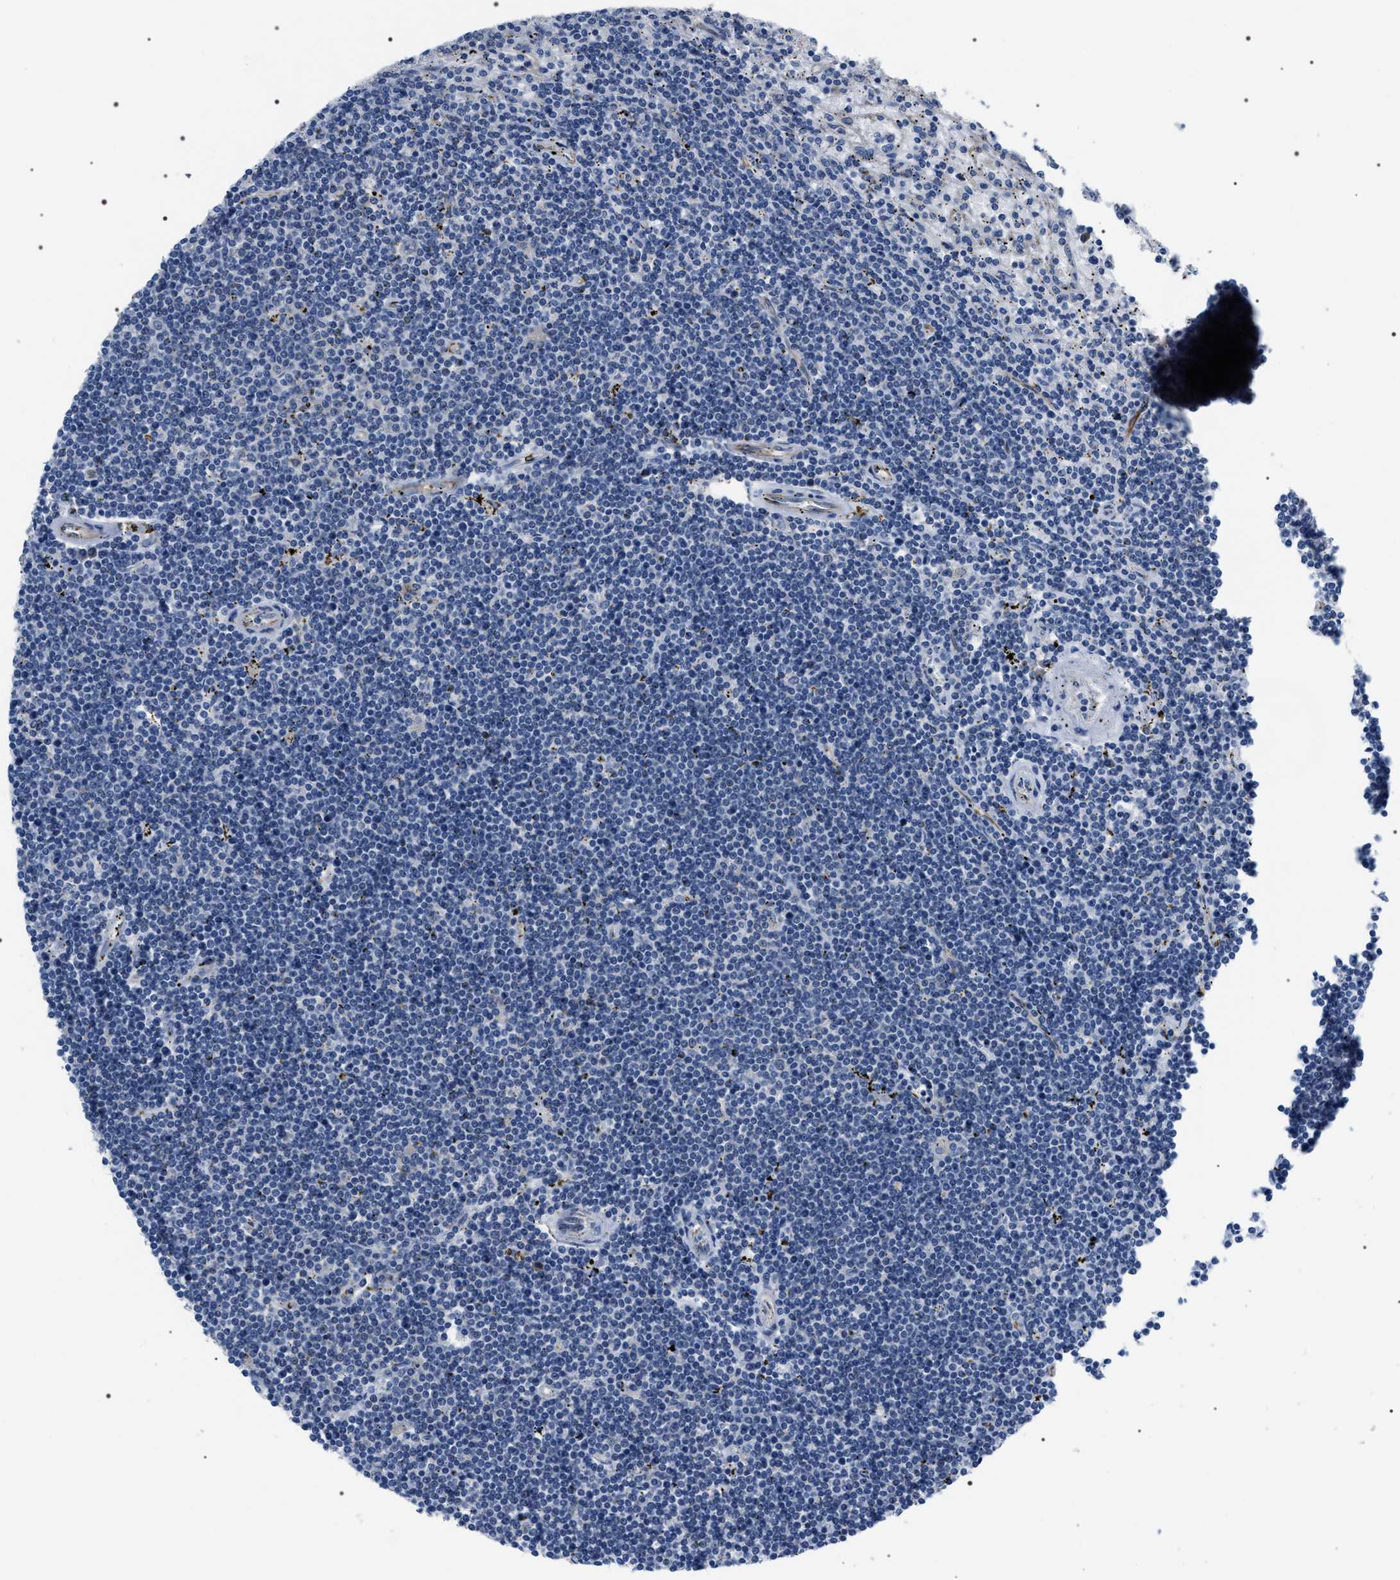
{"staining": {"intensity": "negative", "quantity": "none", "location": "none"}, "tissue": "lymphoma", "cell_type": "Tumor cells", "image_type": "cancer", "snomed": [{"axis": "morphology", "description": "Malignant lymphoma, non-Hodgkin's type, Low grade"}, {"axis": "topography", "description": "Spleen"}], "caption": "Photomicrograph shows no protein staining in tumor cells of malignant lymphoma, non-Hodgkin's type (low-grade) tissue.", "gene": "PKD1L1", "patient": {"sex": "male", "age": 76}}